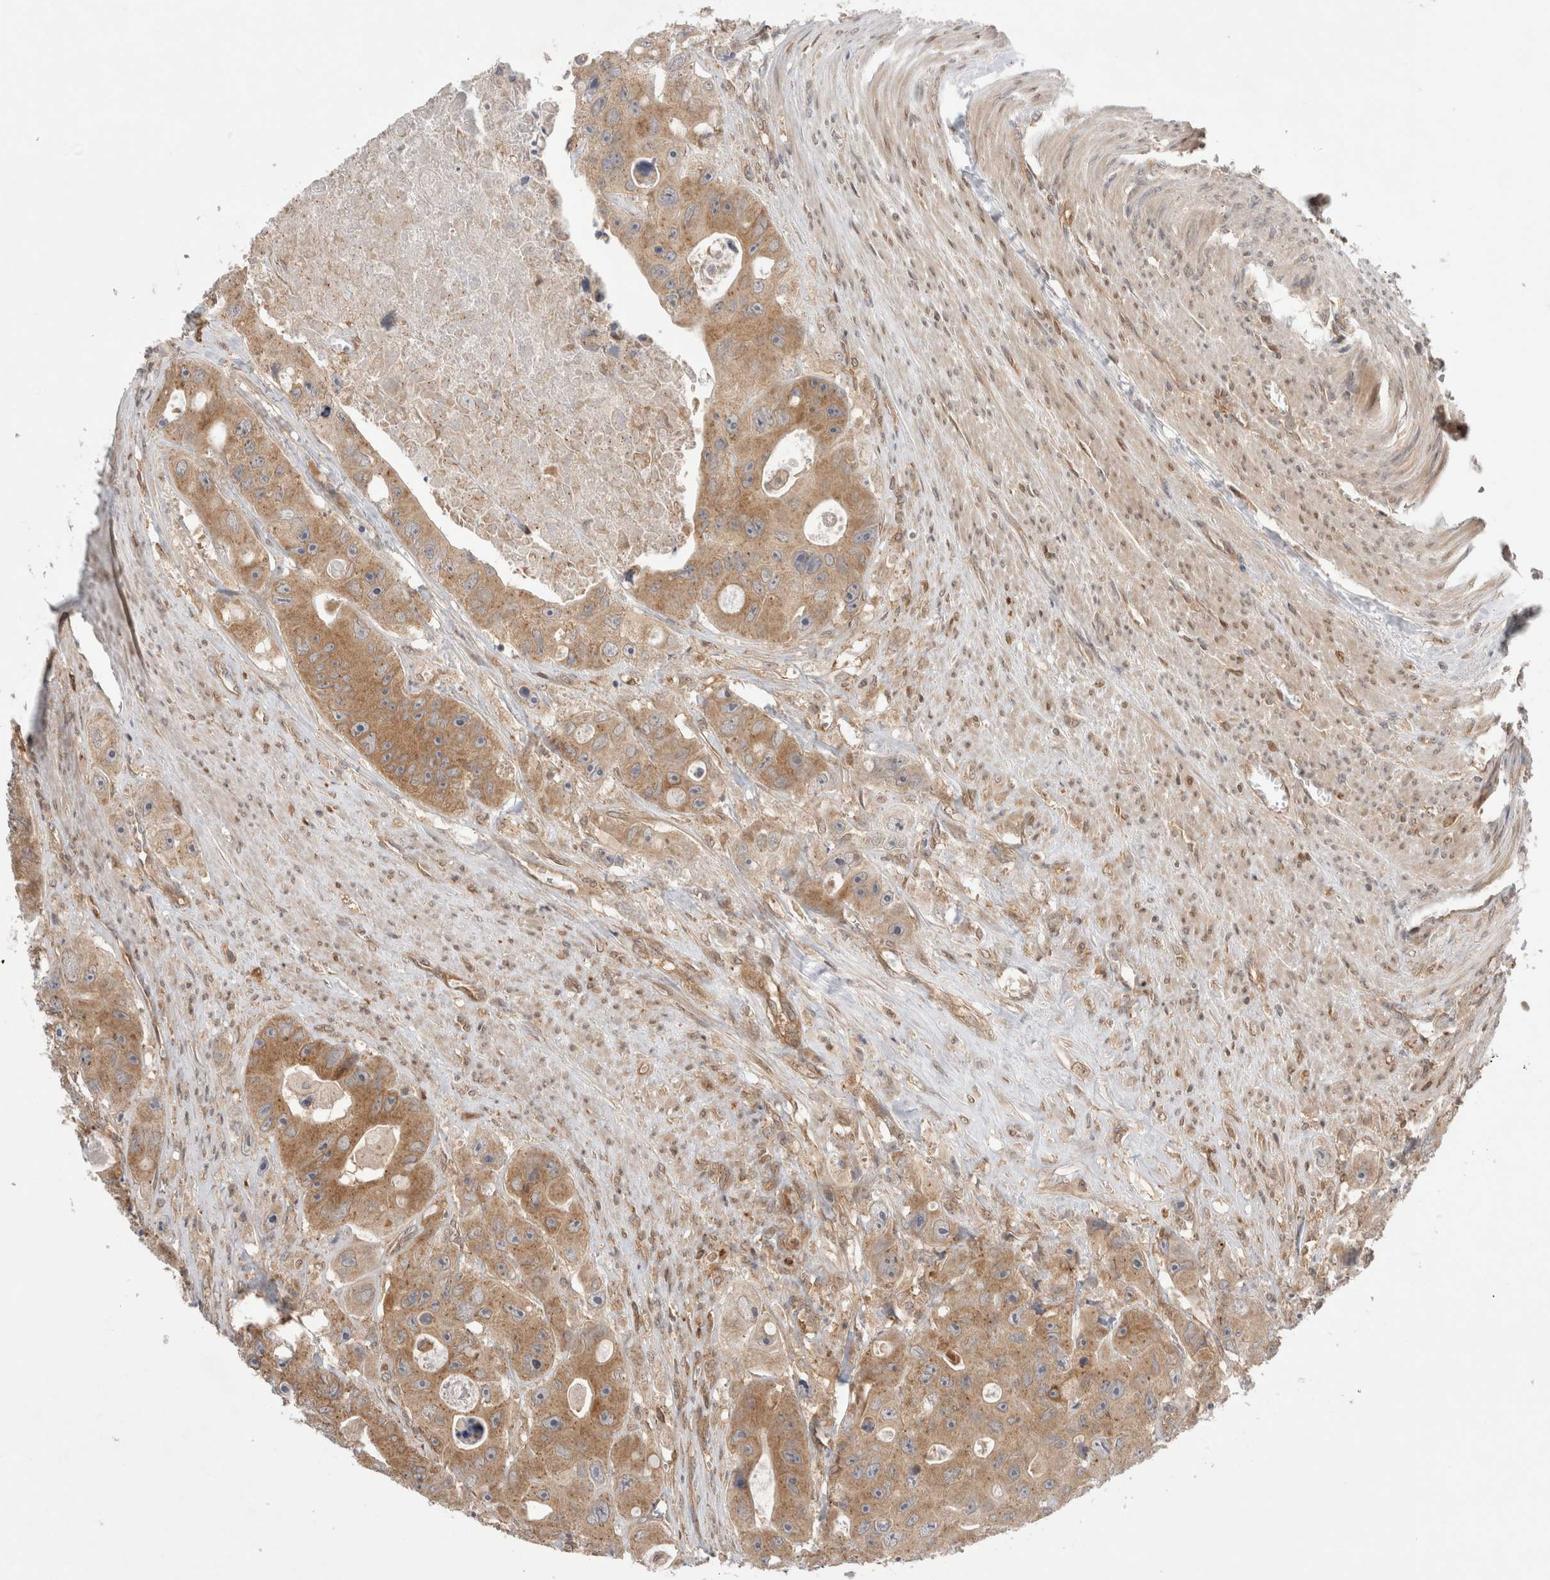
{"staining": {"intensity": "moderate", "quantity": ">75%", "location": "cytoplasmic/membranous"}, "tissue": "colorectal cancer", "cell_type": "Tumor cells", "image_type": "cancer", "snomed": [{"axis": "morphology", "description": "Adenocarcinoma, NOS"}, {"axis": "topography", "description": "Colon"}], "caption": "The immunohistochemical stain shows moderate cytoplasmic/membranous positivity in tumor cells of colorectal cancer (adenocarcinoma) tissue. Immunohistochemistry stains the protein in brown and the nuclei are stained blue.", "gene": "NFKB1", "patient": {"sex": "female", "age": 46}}